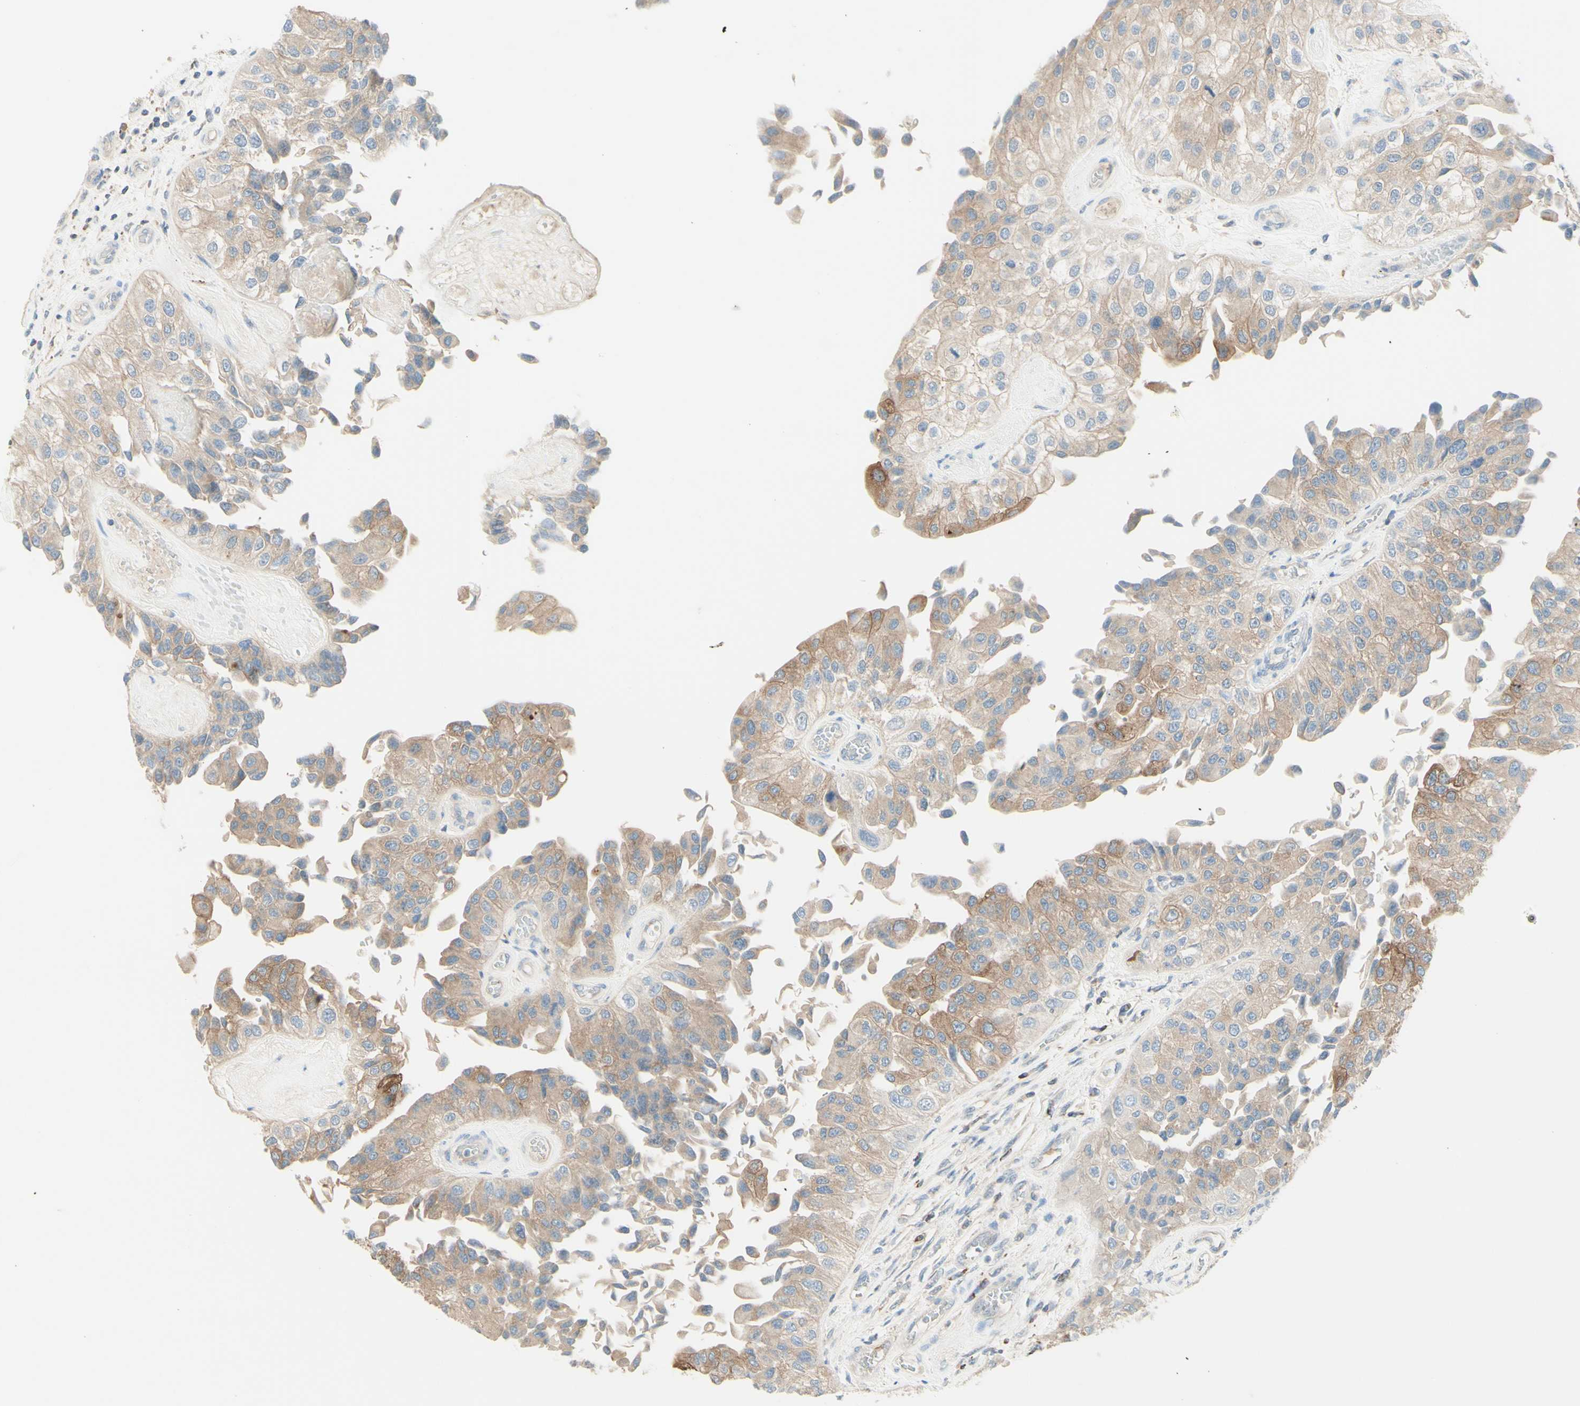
{"staining": {"intensity": "weak", "quantity": ">75%", "location": "cytoplasmic/membranous"}, "tissue": "urothelial cancer", "cell_type": "Tumor cells", "image_type": "cancer", "snomed": [{"axis": "morphology", "description": "Urothelial carcinoma, High grade"}, {"axis": "topography", "description": "Kidney"}, {"axis": "topography", "description": "Urinary bladder"}], "caption": "Brown immunohistochemical staining in human high-grade urothelial carcinoma demonstrates weak cytoplasmic/membranous positivity in about >75% of tumor cells.", "gene": "MTM1", "patient": {"sex": "male", "age": 77}}